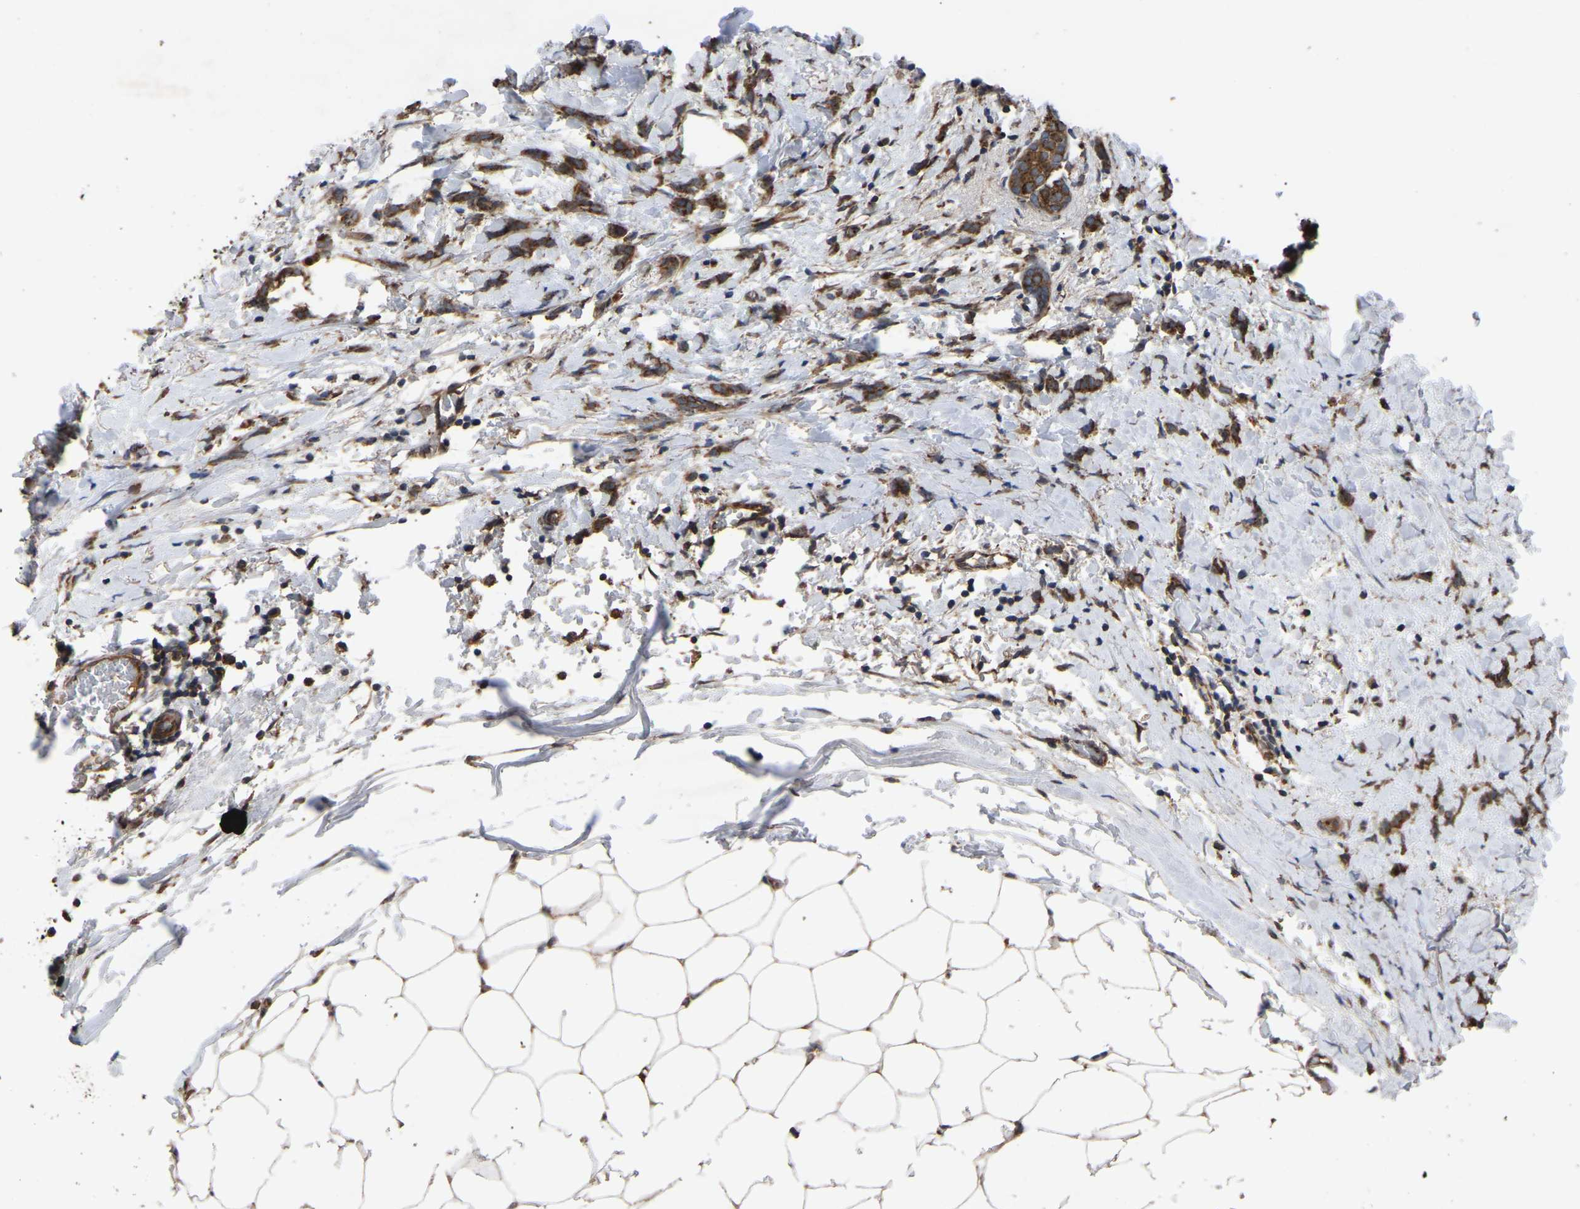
{"staining": {"intensity": "moderate", "quantity": ">75%", "location": "cytoplasmic/membranous"}, "tissue": "breast cancer", "cell_type": "Tumor cells", "image_type": "cancer", "snomed": [{"axis": "morphology", "description": "Lobular carcinoma, in situ"}, {"axis": "morphology", "description": "Lobular carcinoma"}, {"axis": "topography", "description": "Breast"}], "caption": "Breast lobular carcinoma stained with immunohistochemistry (IHC) displays moderate cytoplasmic/membranous positivity in about >75% of tumor cells. (Brightfield microscopy of DAB IHC at high magnification).", "gene": "GCC1", "patient": {"sex": "female", "age": 41}}